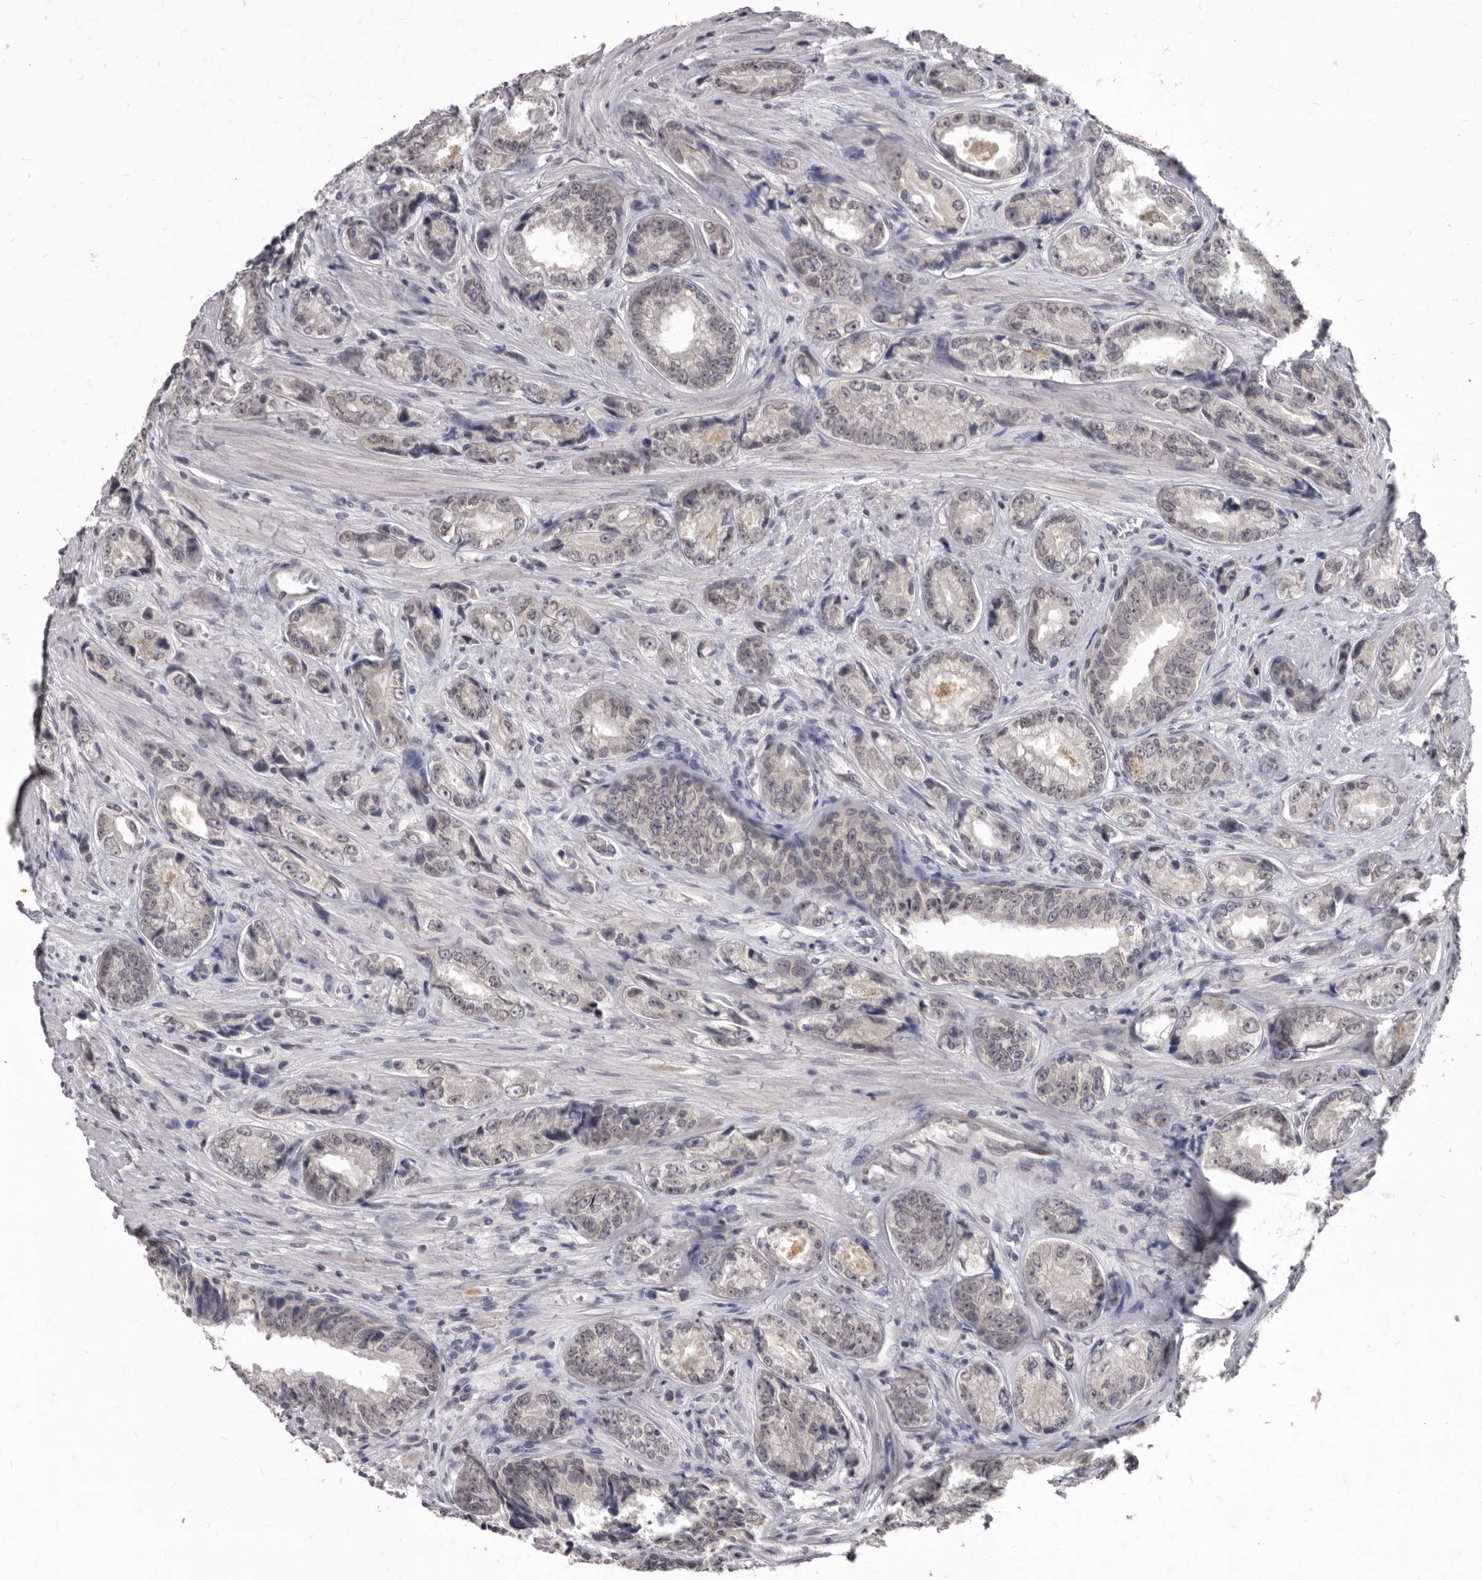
{"staining": {"intensity": "negative", "quantity": "none", "location": "none"}, "tissue": "prostate cancer", "cell_type": "Tumor cells", "image_type": "cancer", "snomed": [{"axis": "morphology", "description": "Adenocarcinoma, High grade"}, {"axis": "topography", "description": "Prostate"}], "caption": "Tumor cells are negative for brown protein staining in prostate cancer (high-grade adenocarcinoma).", "gene": "SULT1E1", "patient": {"sex": "male", "age": 61}}